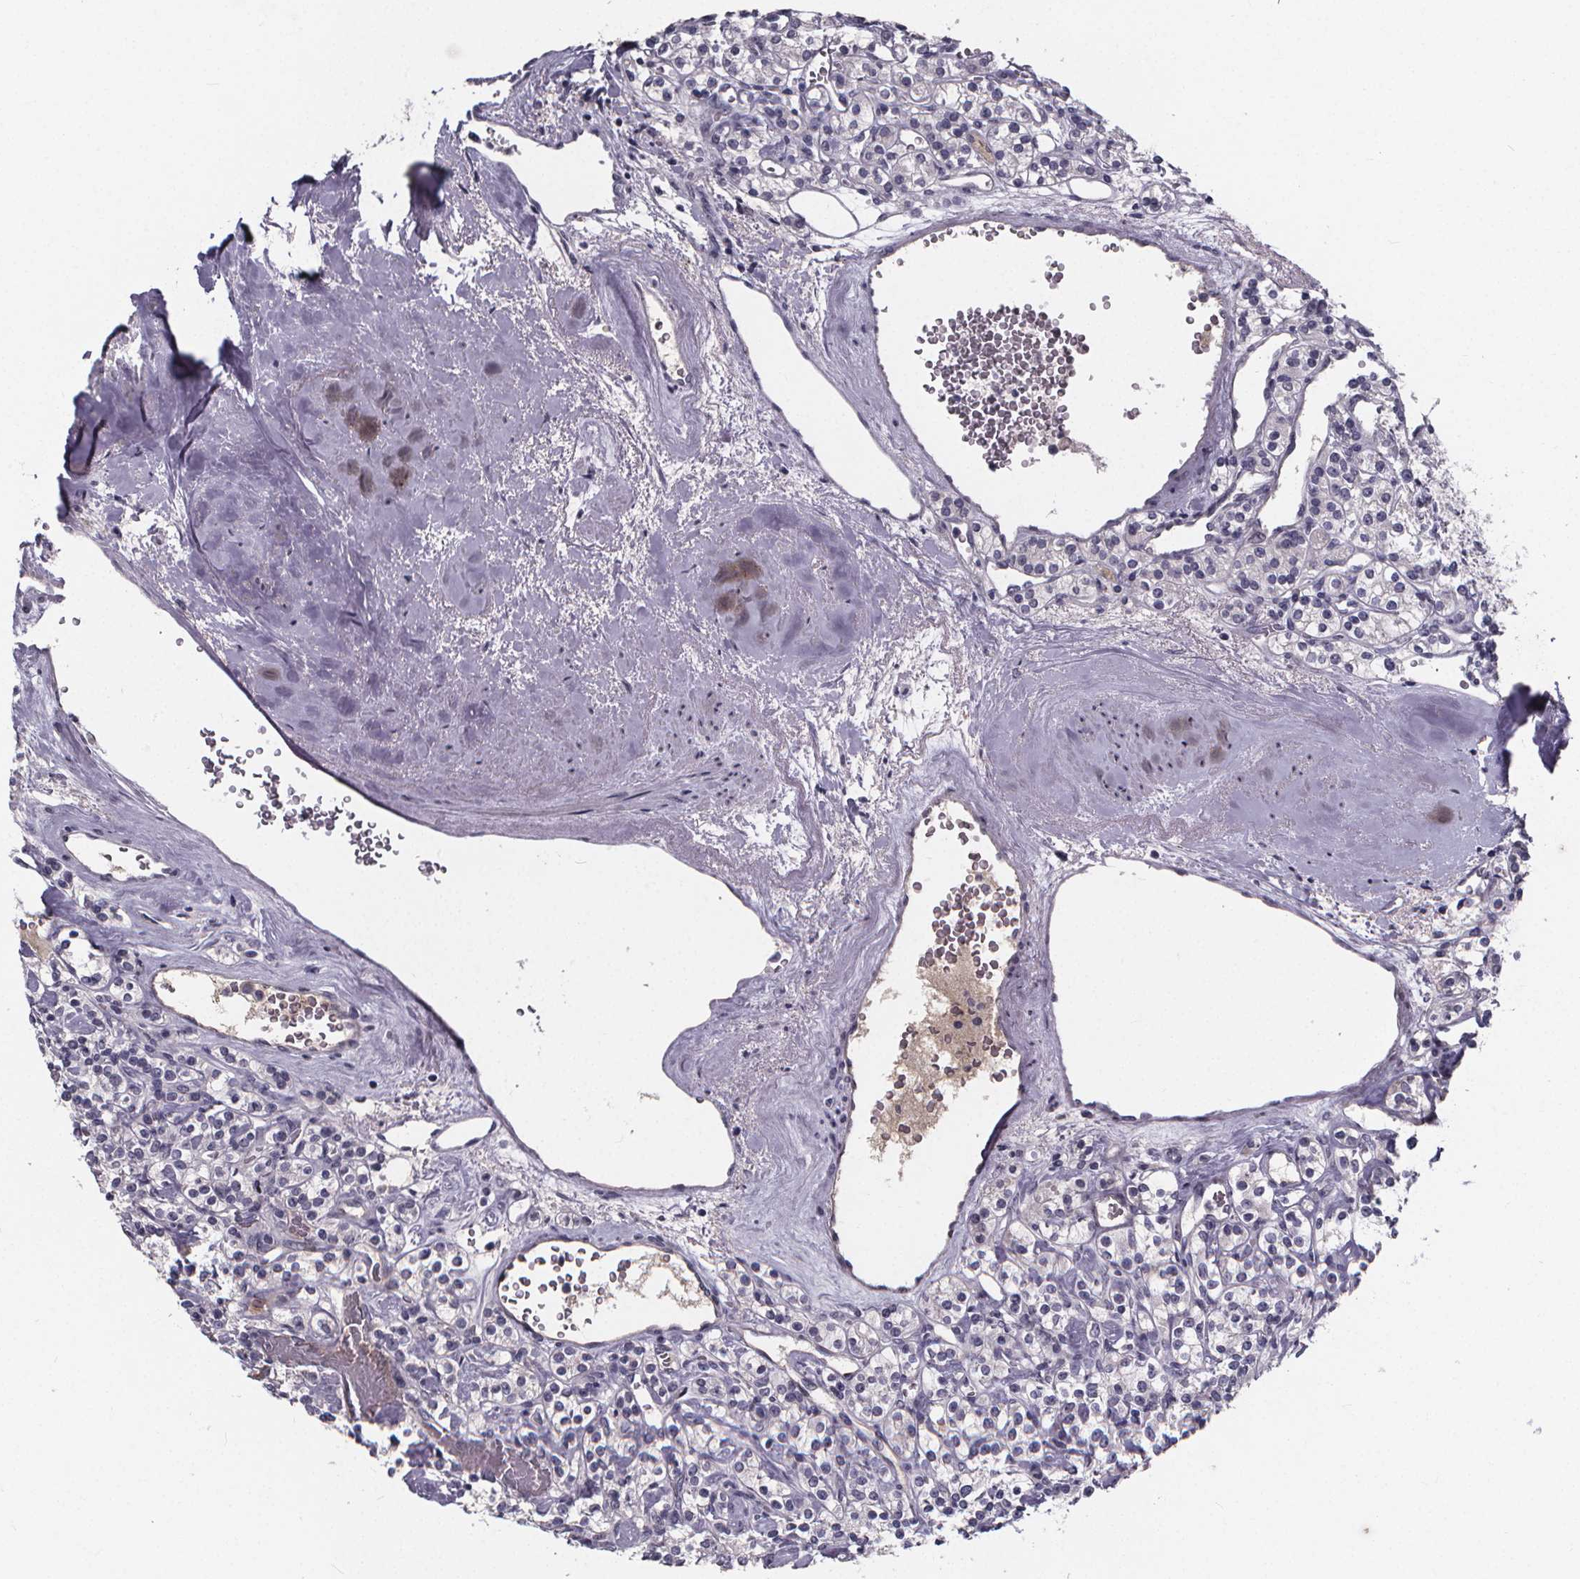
{"staining": {"intensity": "negative", "quantity": "none", "location": "none"}, "tissue": "renal cancer", "cell_type": "Tumor cells", "image_type": "cancer", "snomed": [{"axis": "morphology", "description": "Adenocarcinoma, NOS"}, {"axis": "topography", "description": "Kidney"}], "caption": "Histopathology image shows no protein expression in tumor cells of adenocarcinoma (renal) tissue.", "gene": "AGT", "patient": {"sex": "male", "age": 77}}